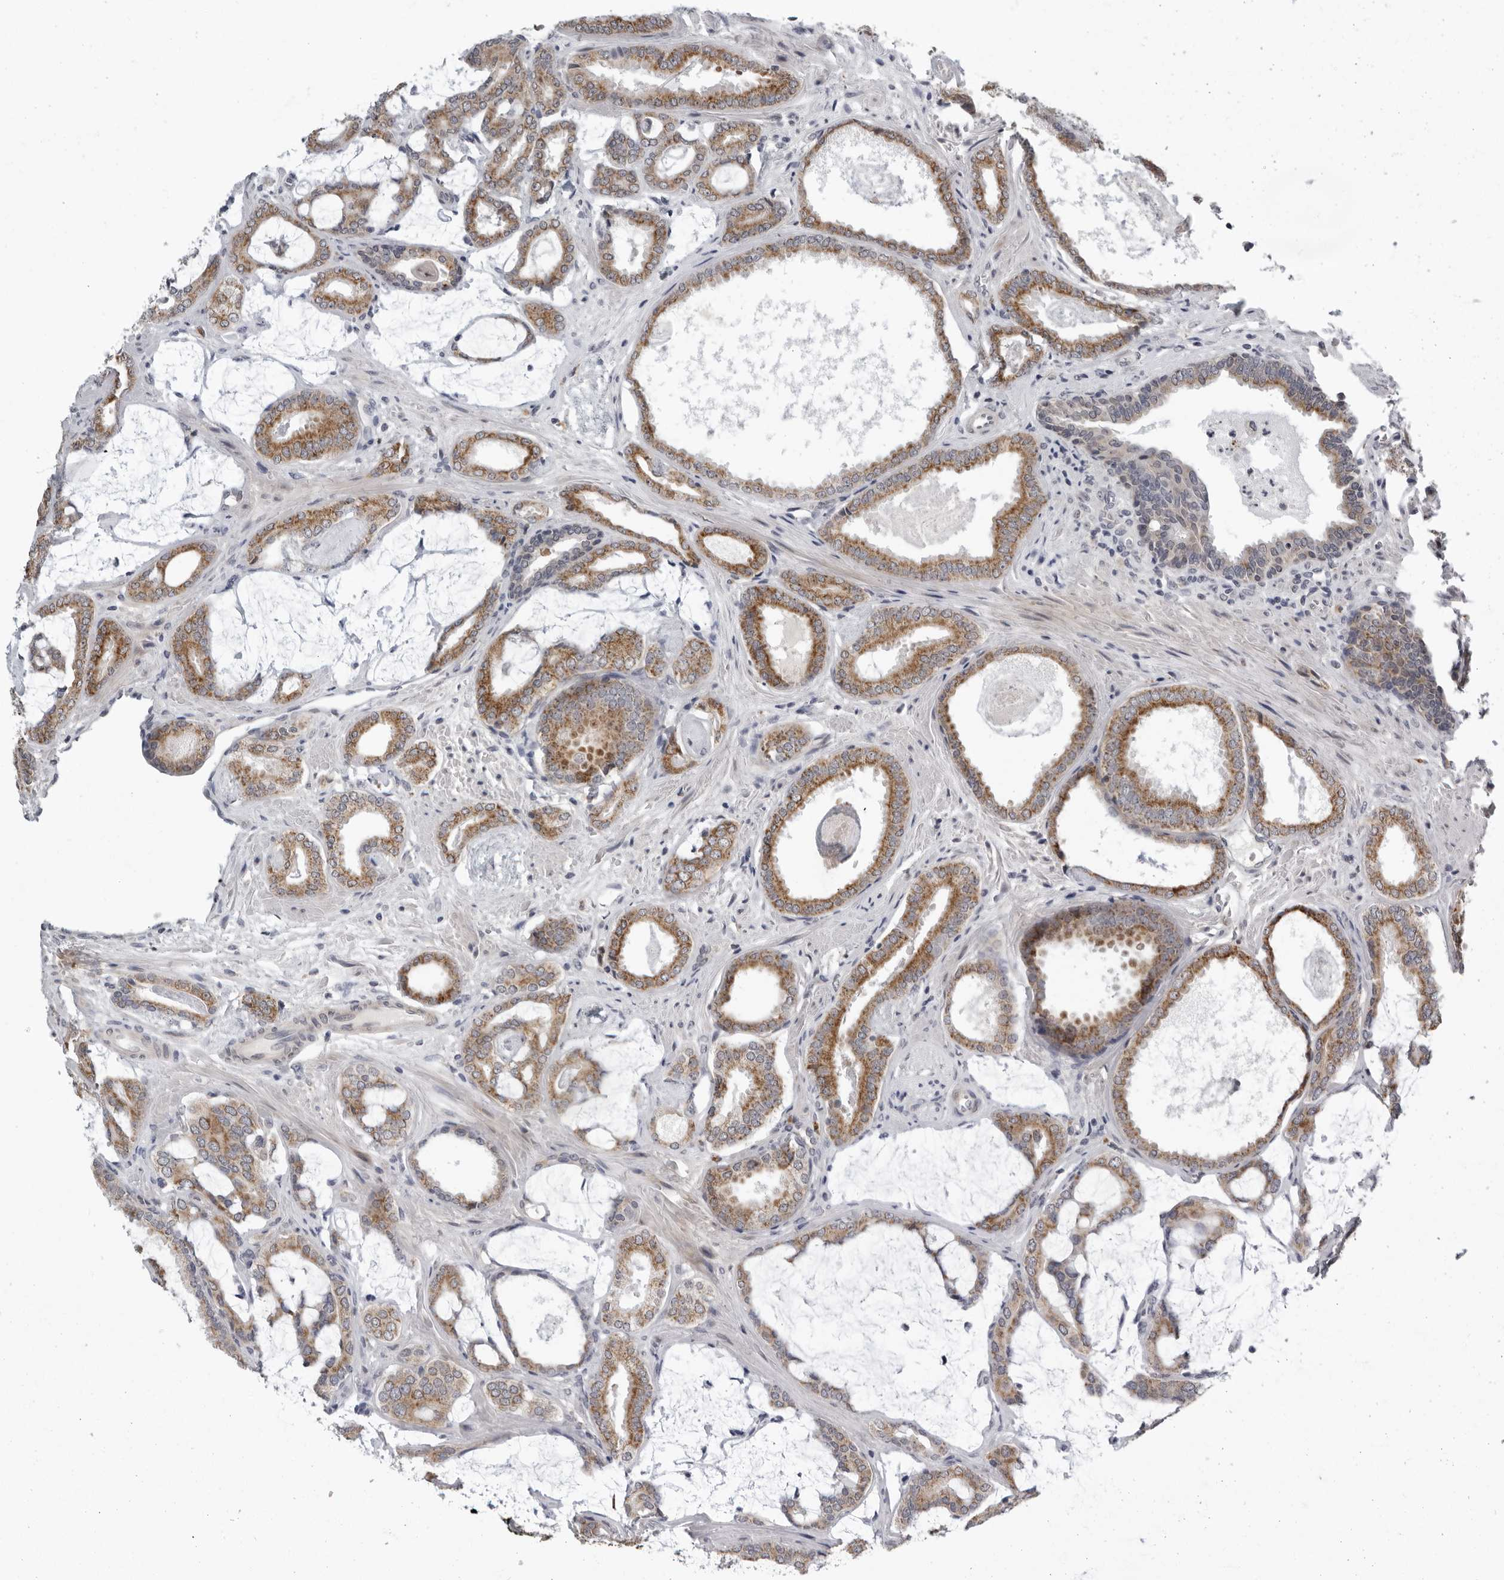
{"staining": {"intensity": "moderate", "quantity": ">75%", "location": "cytoplasmic/membranous"}, "tissue": "prostate cancer", "cell_type": "Tumor cells", "image_type": "cancer", "snomed": [{"axis": "morphology", "description": "Adenocarcinoma, Low grade"}, {"axis": "topography", "description": "Prostate"}], "caption": "An image of adenocarcinoma (low-grade) (prostate) stained for a protein shows moderate cytoplasmic/membranous brown staining in tumor cells.", "gene": "CPT2", "patient": {"sex": "male", "age": 71}}